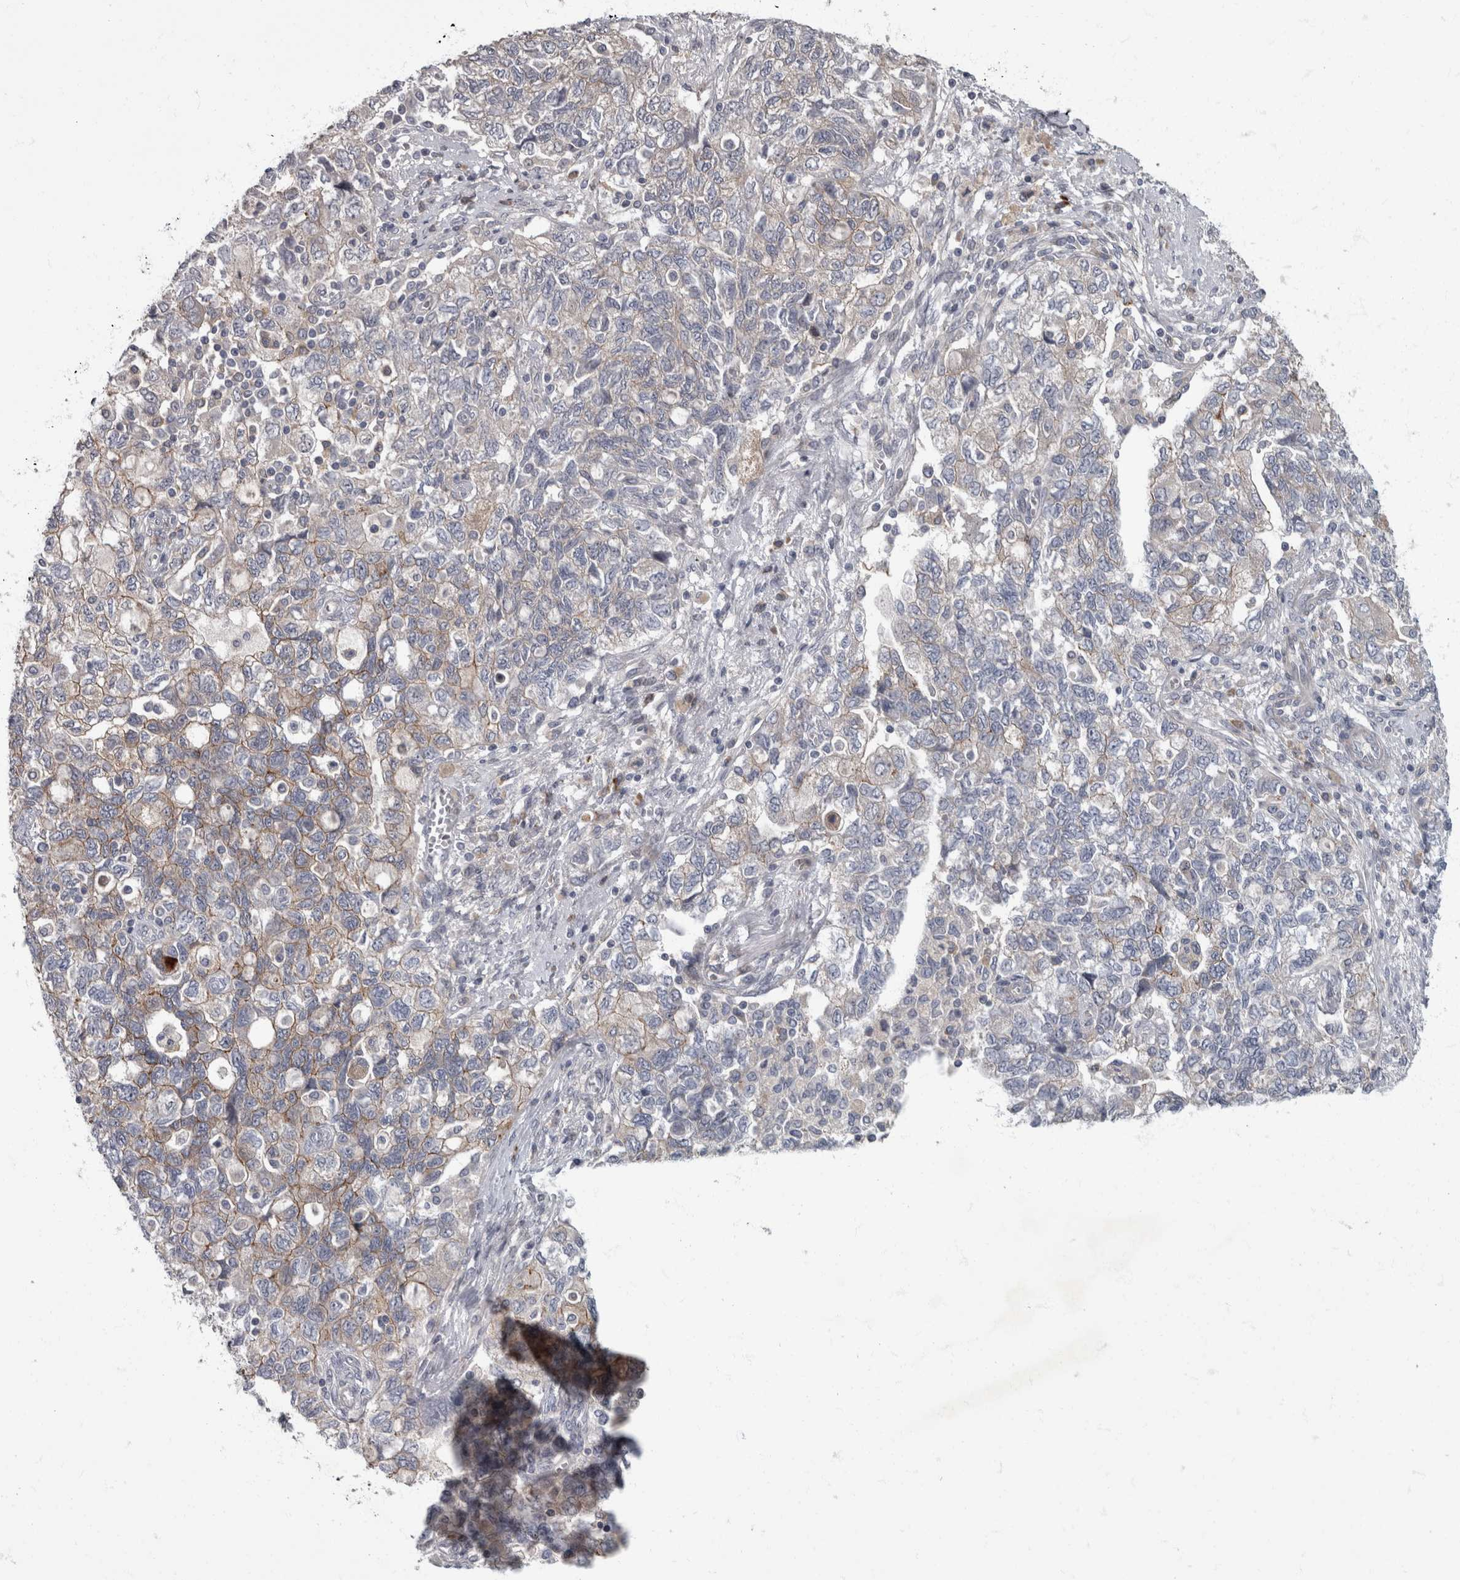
{"staining": {"intensity": "weak", "quantity": "<25%", "location": "cytoplasmic/membranous"}, "tissue": "ovarian cancer", "cell_type": "Tumor cells", "image_type": "cancer", "snomed": [{"axis": "morphology", "description": "Carcinoma, NOS"}, {"axis": "morphology", "description": "Cystadenocarcinoma, serous, NOS"}, {"axis": "topography", "description": "Ovary"}], "caption": "This is a histopathology image of immunohistochemistry staining of ovarian cancer (carcinoma), which shows no positivity in tumor cells.", "gene": "CDC42BPG", "patient": {"sex": "female", "age": 69}}